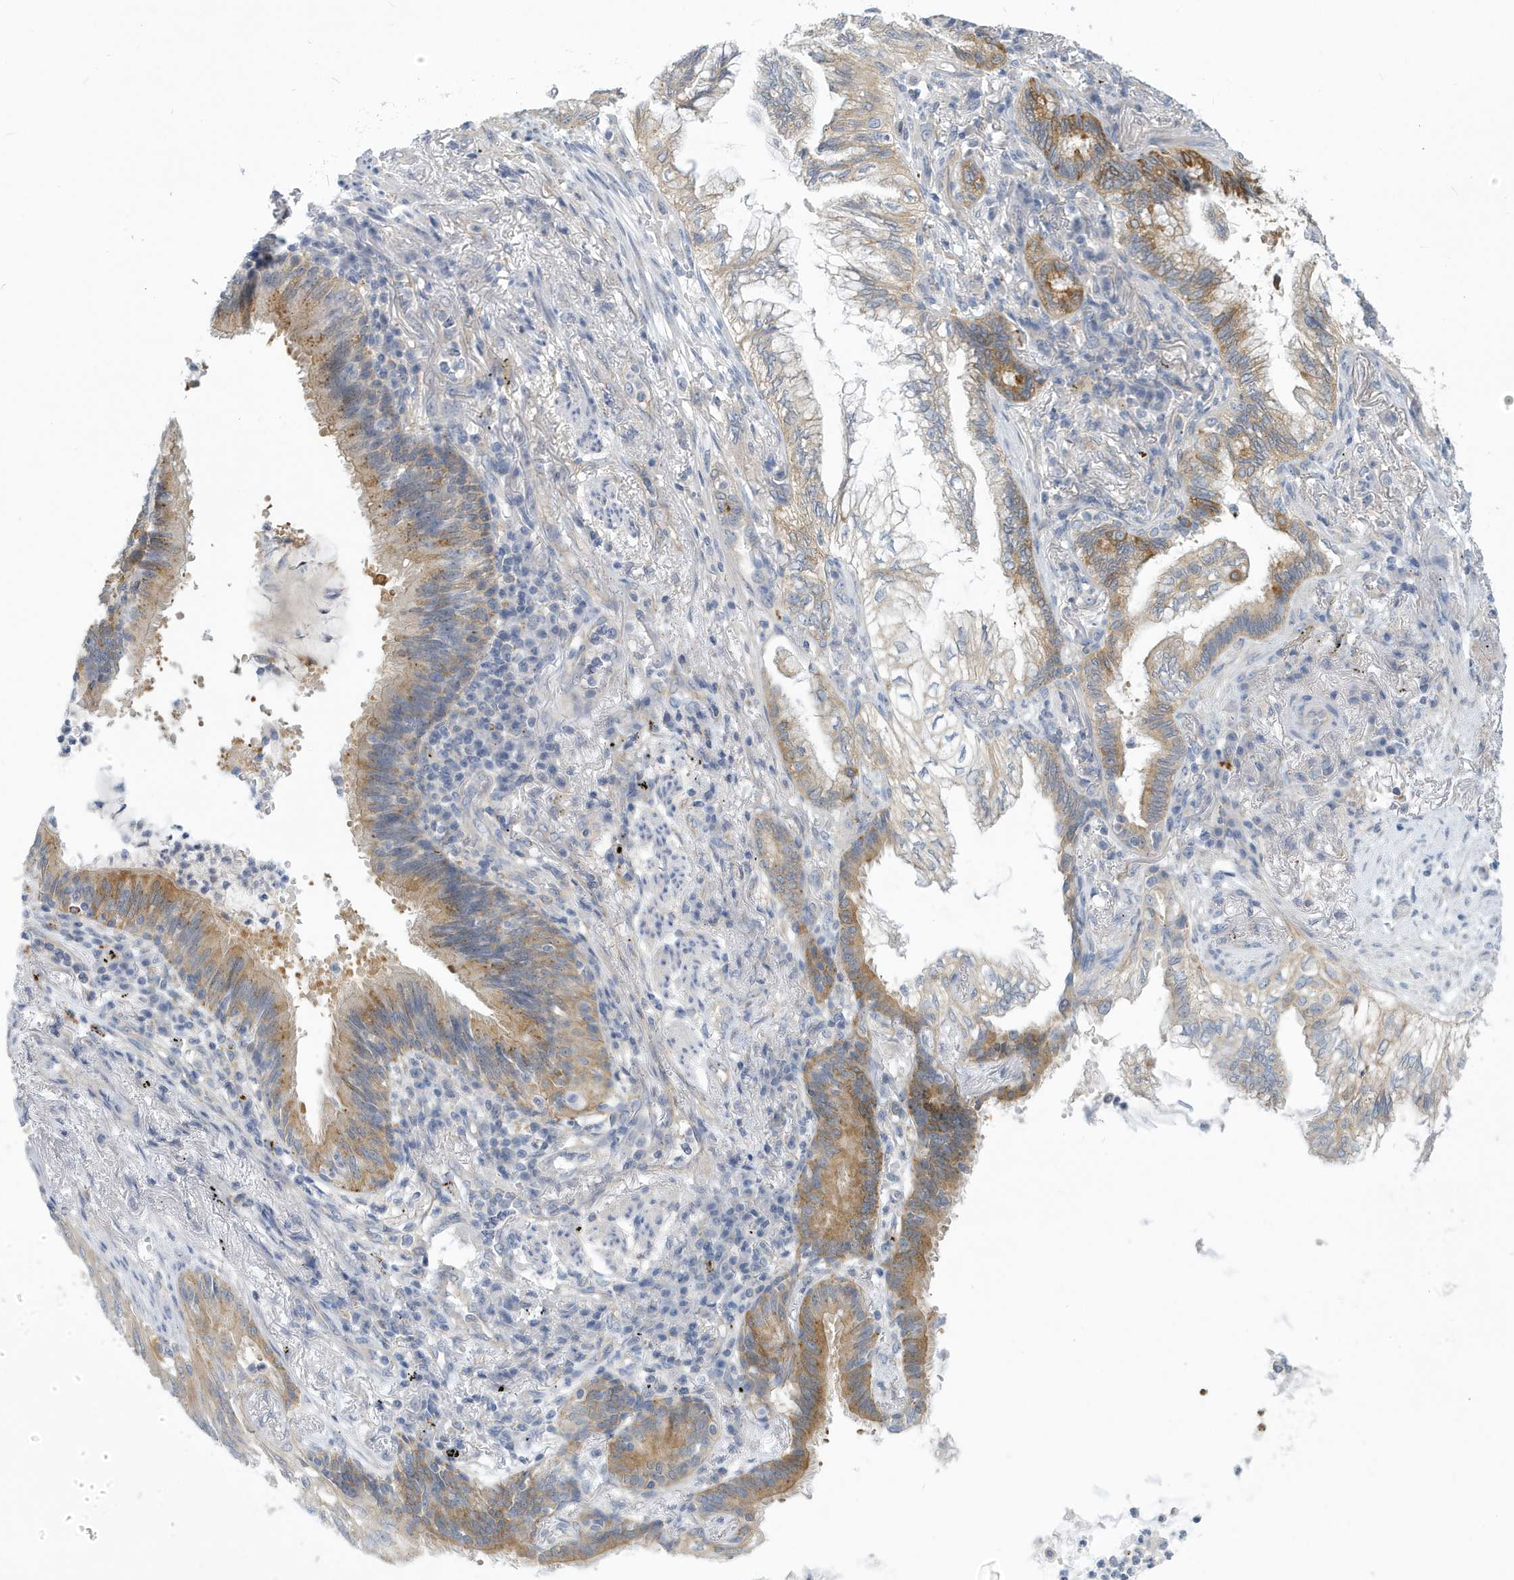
{"staining": {"intensity": "moderate", "quantity": "<25%", "location": "cytoplasmic/membranous"}, "tissue": "lung cancer", "cell_type": "Tumor cells", "image_type": "cancer", "snomed": [{"axis": "morphology", "description": "Adenocarcinoma, NOS"}, {"axis": "topography", "description": "Lung"}], "caption": "DAB (3,3'-diaminobenzidine) immunohistochemical staining of lung cancer (adenocarcinoma) displays moderate cytoplasmic/membranous protein staining in about <25% of tumor cells.", "gene": "VTA1", "patient": {"sex": "female", "age": 70}}